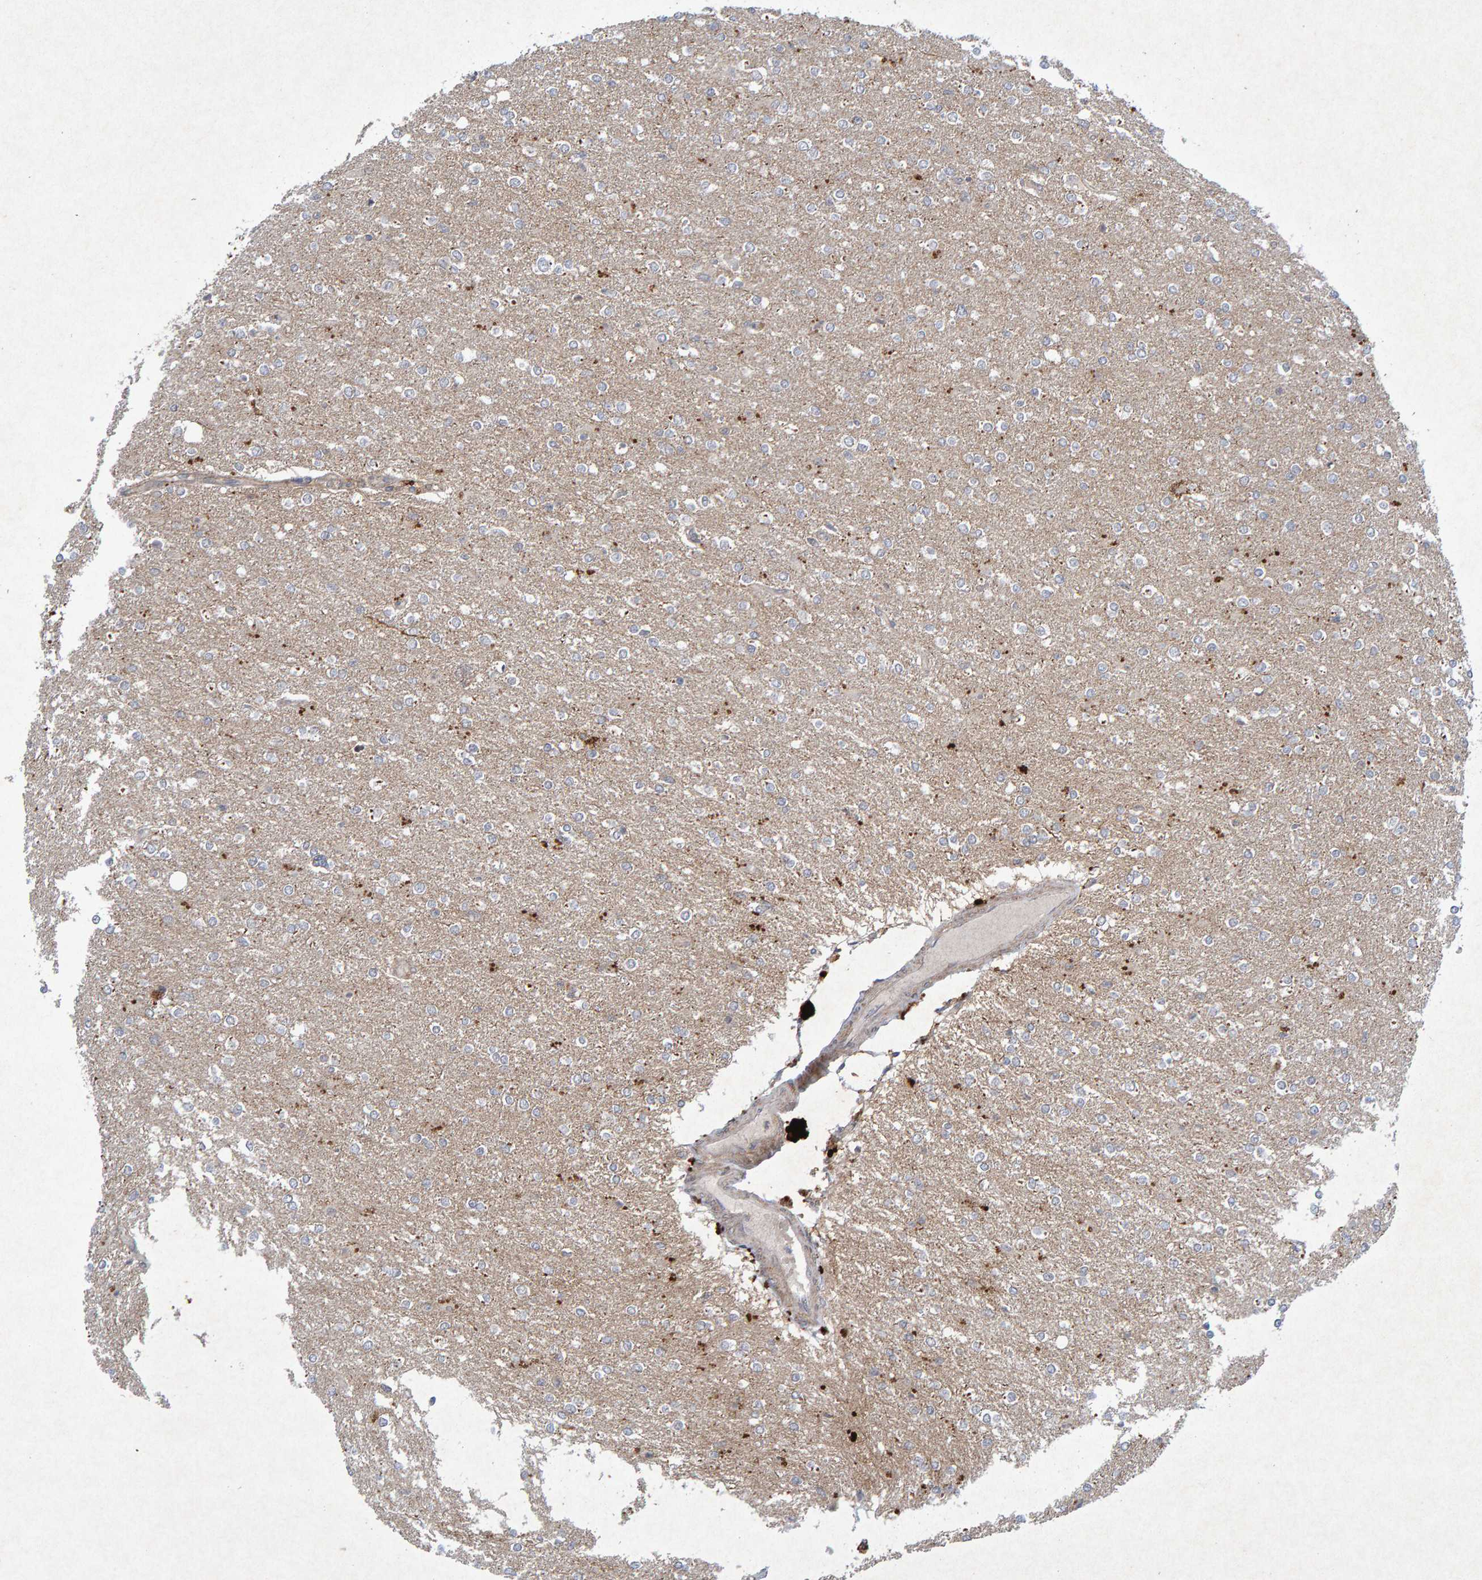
{"staining": {"intensity": "negative", "quantity": "none", "location": "none"}, "tissue": "glioma", "cell_type": "Tumor cells", "image_type": "cancer", "snomed": [{"axis": "morphology", "description": "Glioma, malignant, High grade"}, {"axis": "topography", "description": "Cerebral cortex"}], "caption": "Immunohistochemistry (IHC) micrograph of neoplastic tissue: malignant glioma (high-grade) stained with DAB shows no significant protein staining in tumor cells.", "gene": "CDH2", "patient": {"sex": "male", "age": 76}}